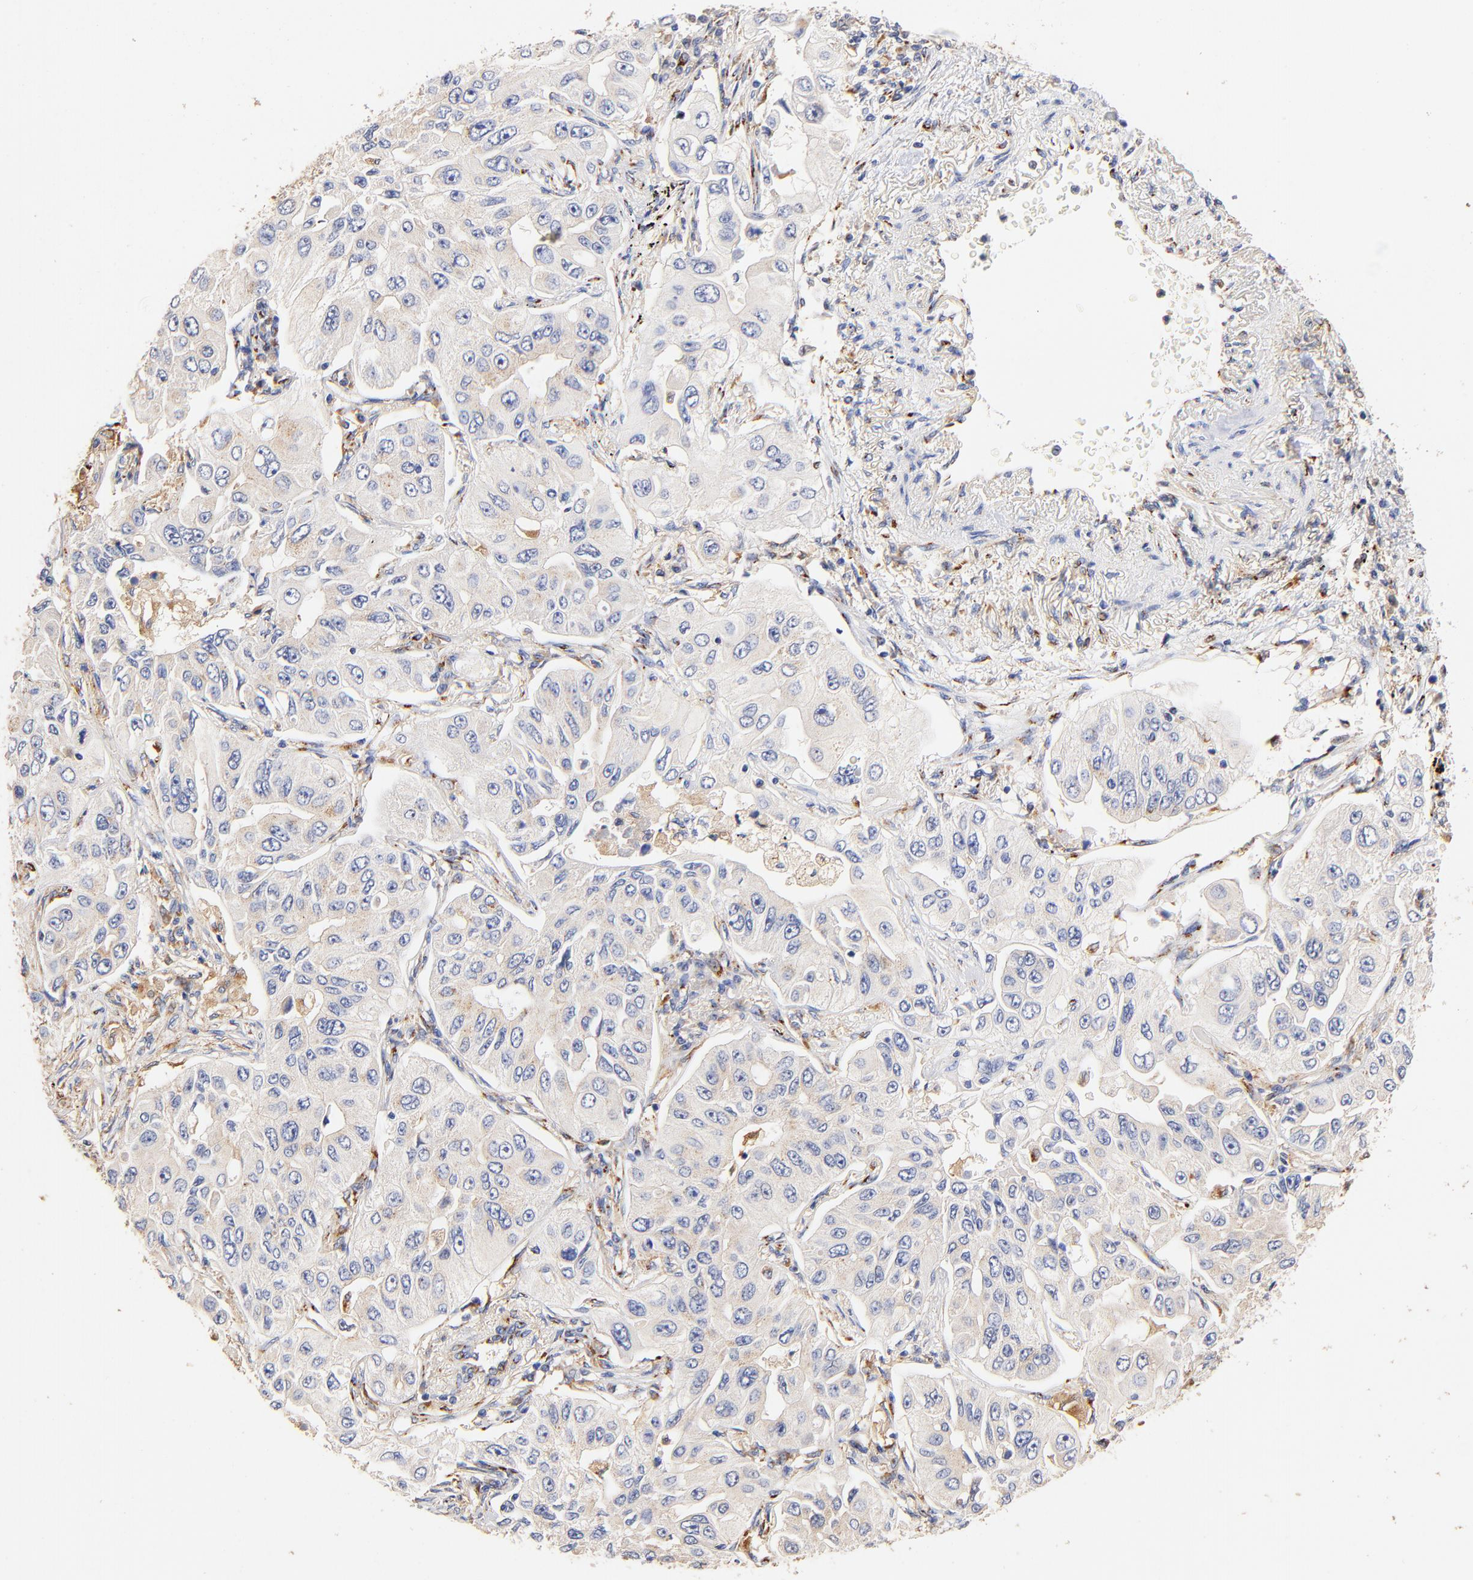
{"staining": {"intensity": "negative", "quantity": "none", "location": "none"}, "tissue": "lung cancer", "cell_type": "Tumor cells", "image_type": "cancer", "snomed": [{"axis": "morphology", "description": "Adenocarcinoma, NOS"}, {"axis": "topography", "description": "Lung"}], "caption": "This is an IHC micrograph of lung cancer. There is no staining in tumor cells.", "gene": "FMNL3", "patient": {"sex": "male", "age": 84}}